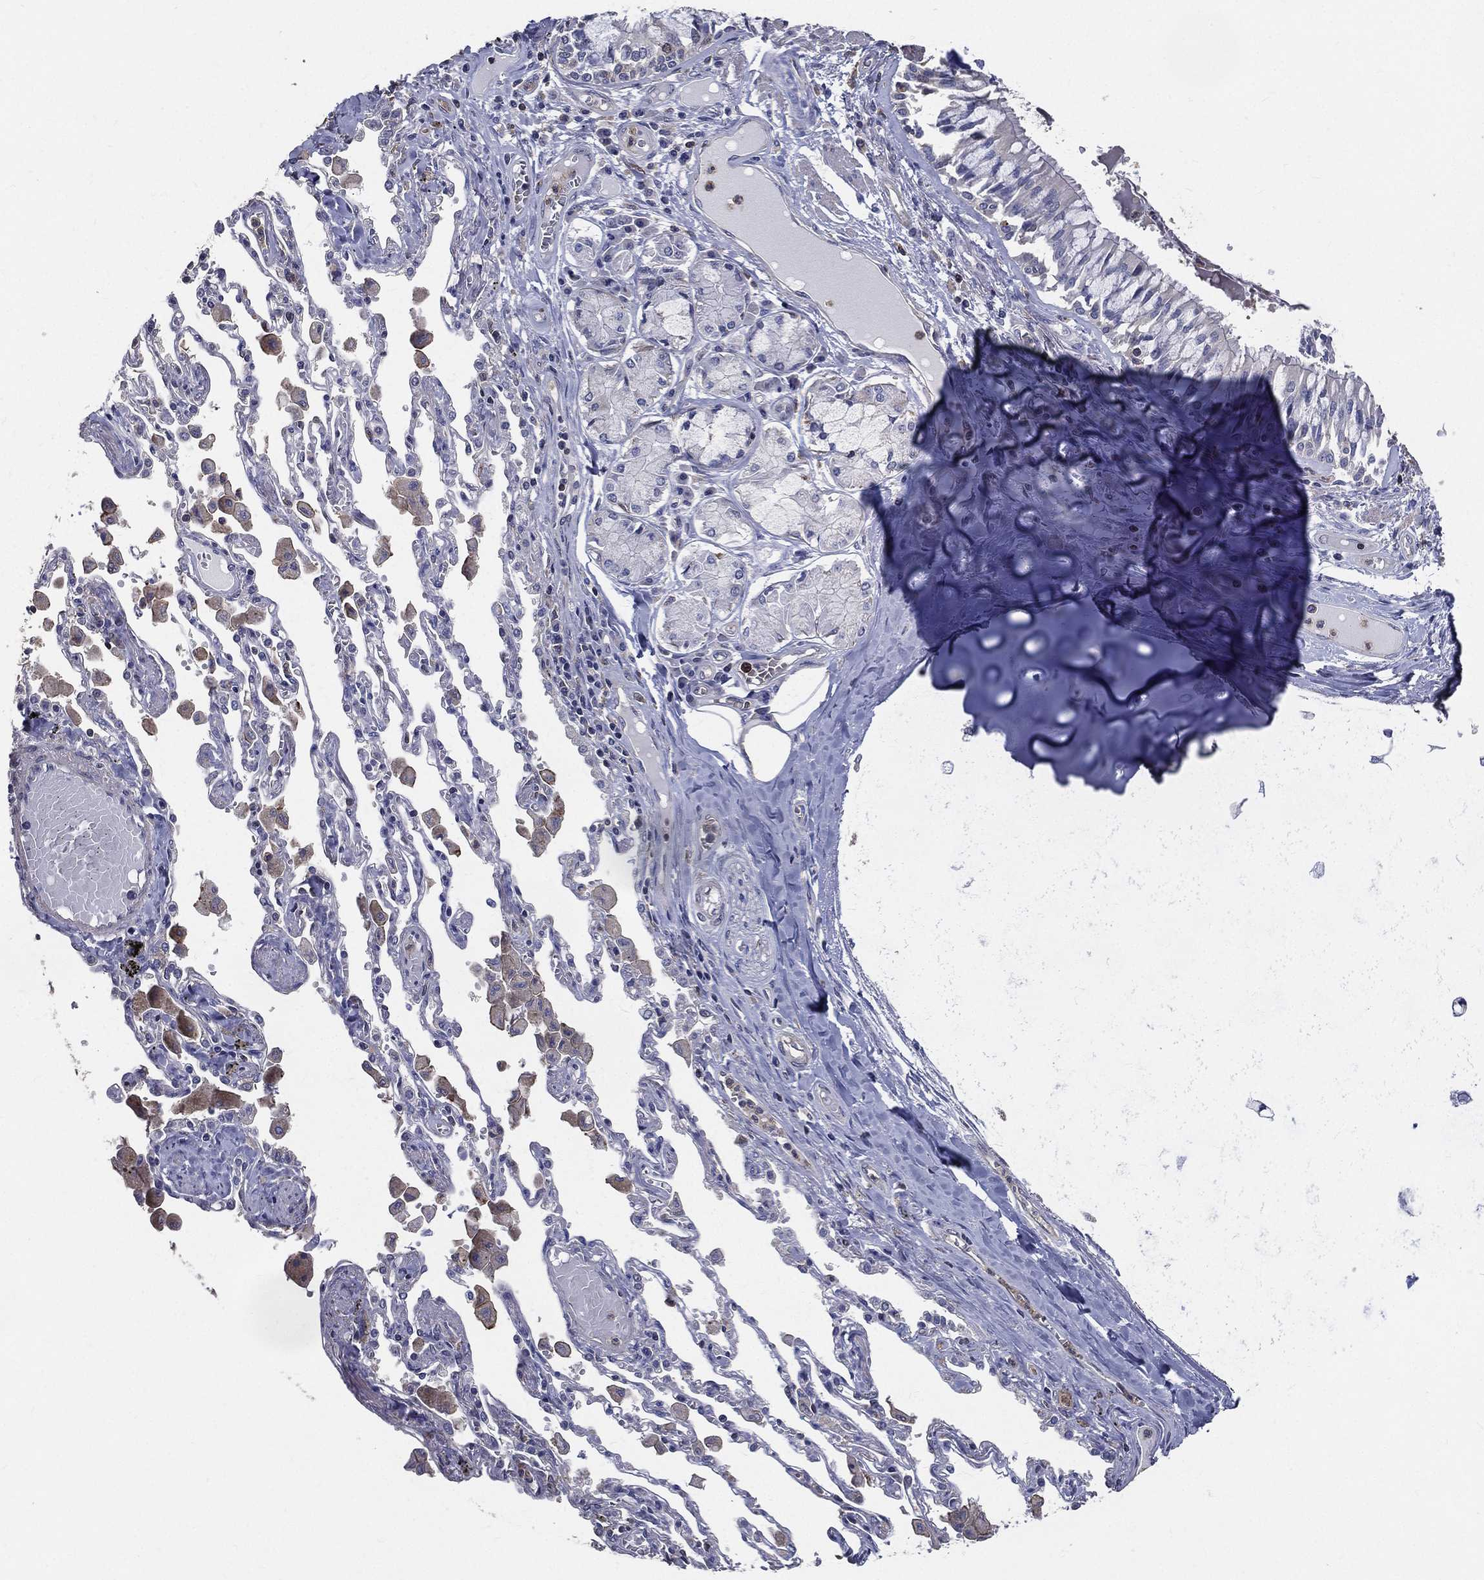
{"staining": {"intensity": "weak", "quantity": "<25%", "location": "cytoplasmic/membranous"}, "tissue": "bronchus", "cell_type": "Respiratory epithelial cells", "image_type": "normal", "snomed": [{"axis": "morphology", "description": "Normal tissue, NOS"}, {"axis": "morphology", "description": "Squamous cell carcinoma, NOS"}, {"axis": "topography", "description": "Cartilage tissue"}, {"axis": "topography", "description": "Bronchus"}, {"axis": "topography", "description": "Lung"}], "caption": "High power microscopy micrograph of an immunohistochemistry (IHC) image of unremarkable bronchus, revealing no significant positivity in respiratory epithelial cells. (Stains: DAB (3,3'-diaminobenzidine) IHC with hematoxylin counter stain, Microscopy: brightfield microscopy at high magnification).", "gene": "SERPINB2", "patient": {"sex": "female", "age": 49}}